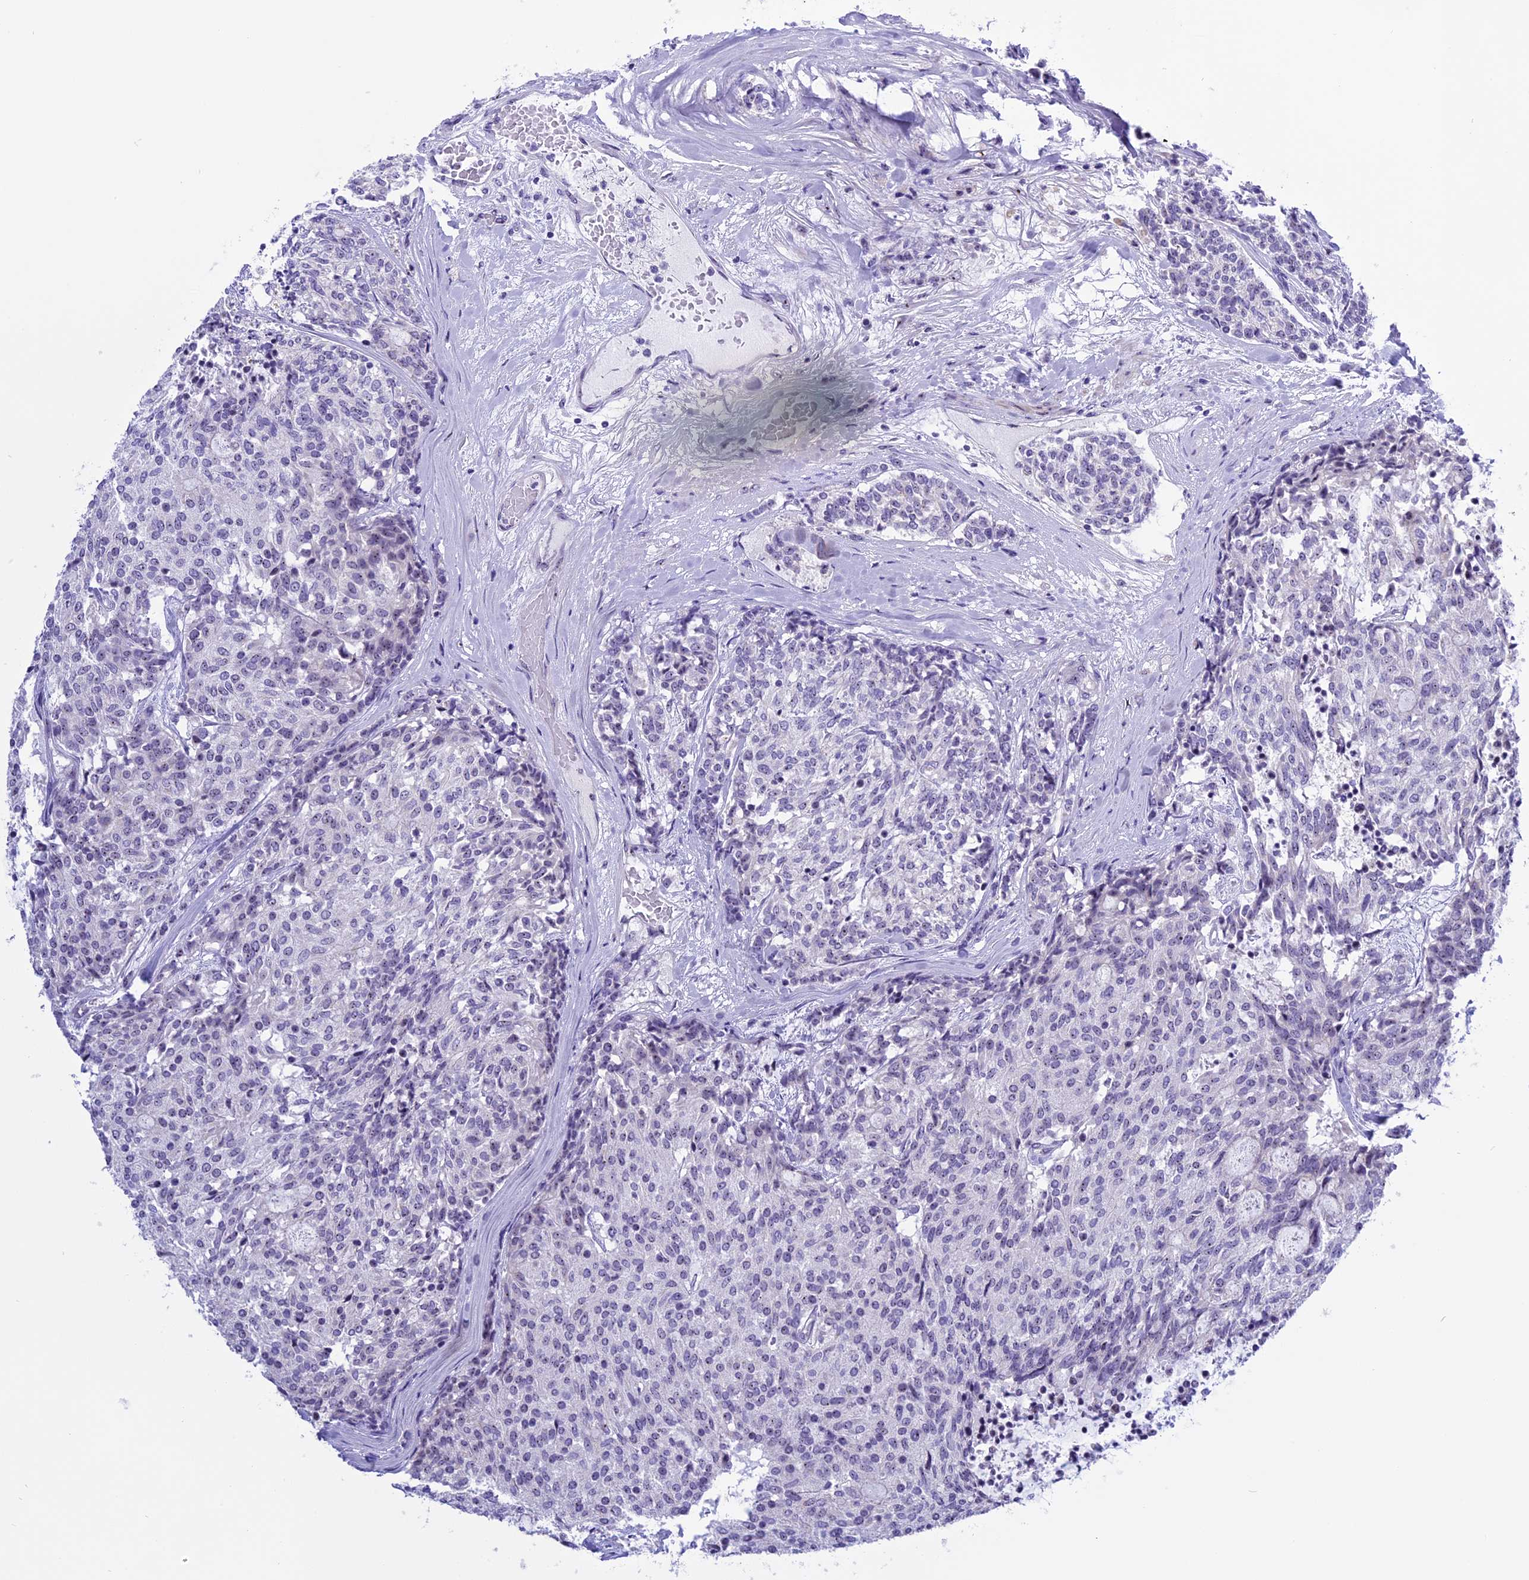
{"staining": {"intensity": "negative", "quantity": "none", "location": "none"}, "tissue": "carcinoid", "cell_type": "Tumor cells", "image_type": "cancer", "snomed": [{"axis": "morphology", "description": "Carcinoid, malignant, NOS"}, {"axis": "topography", "description": "Pancreas"}], "caption": "Immunohistochemical staining of human carcinoid (malignant) displays no significant positivity in tumor cells.", "gene": "TBL3", "patient": {"sex": "female", "age": 54}}